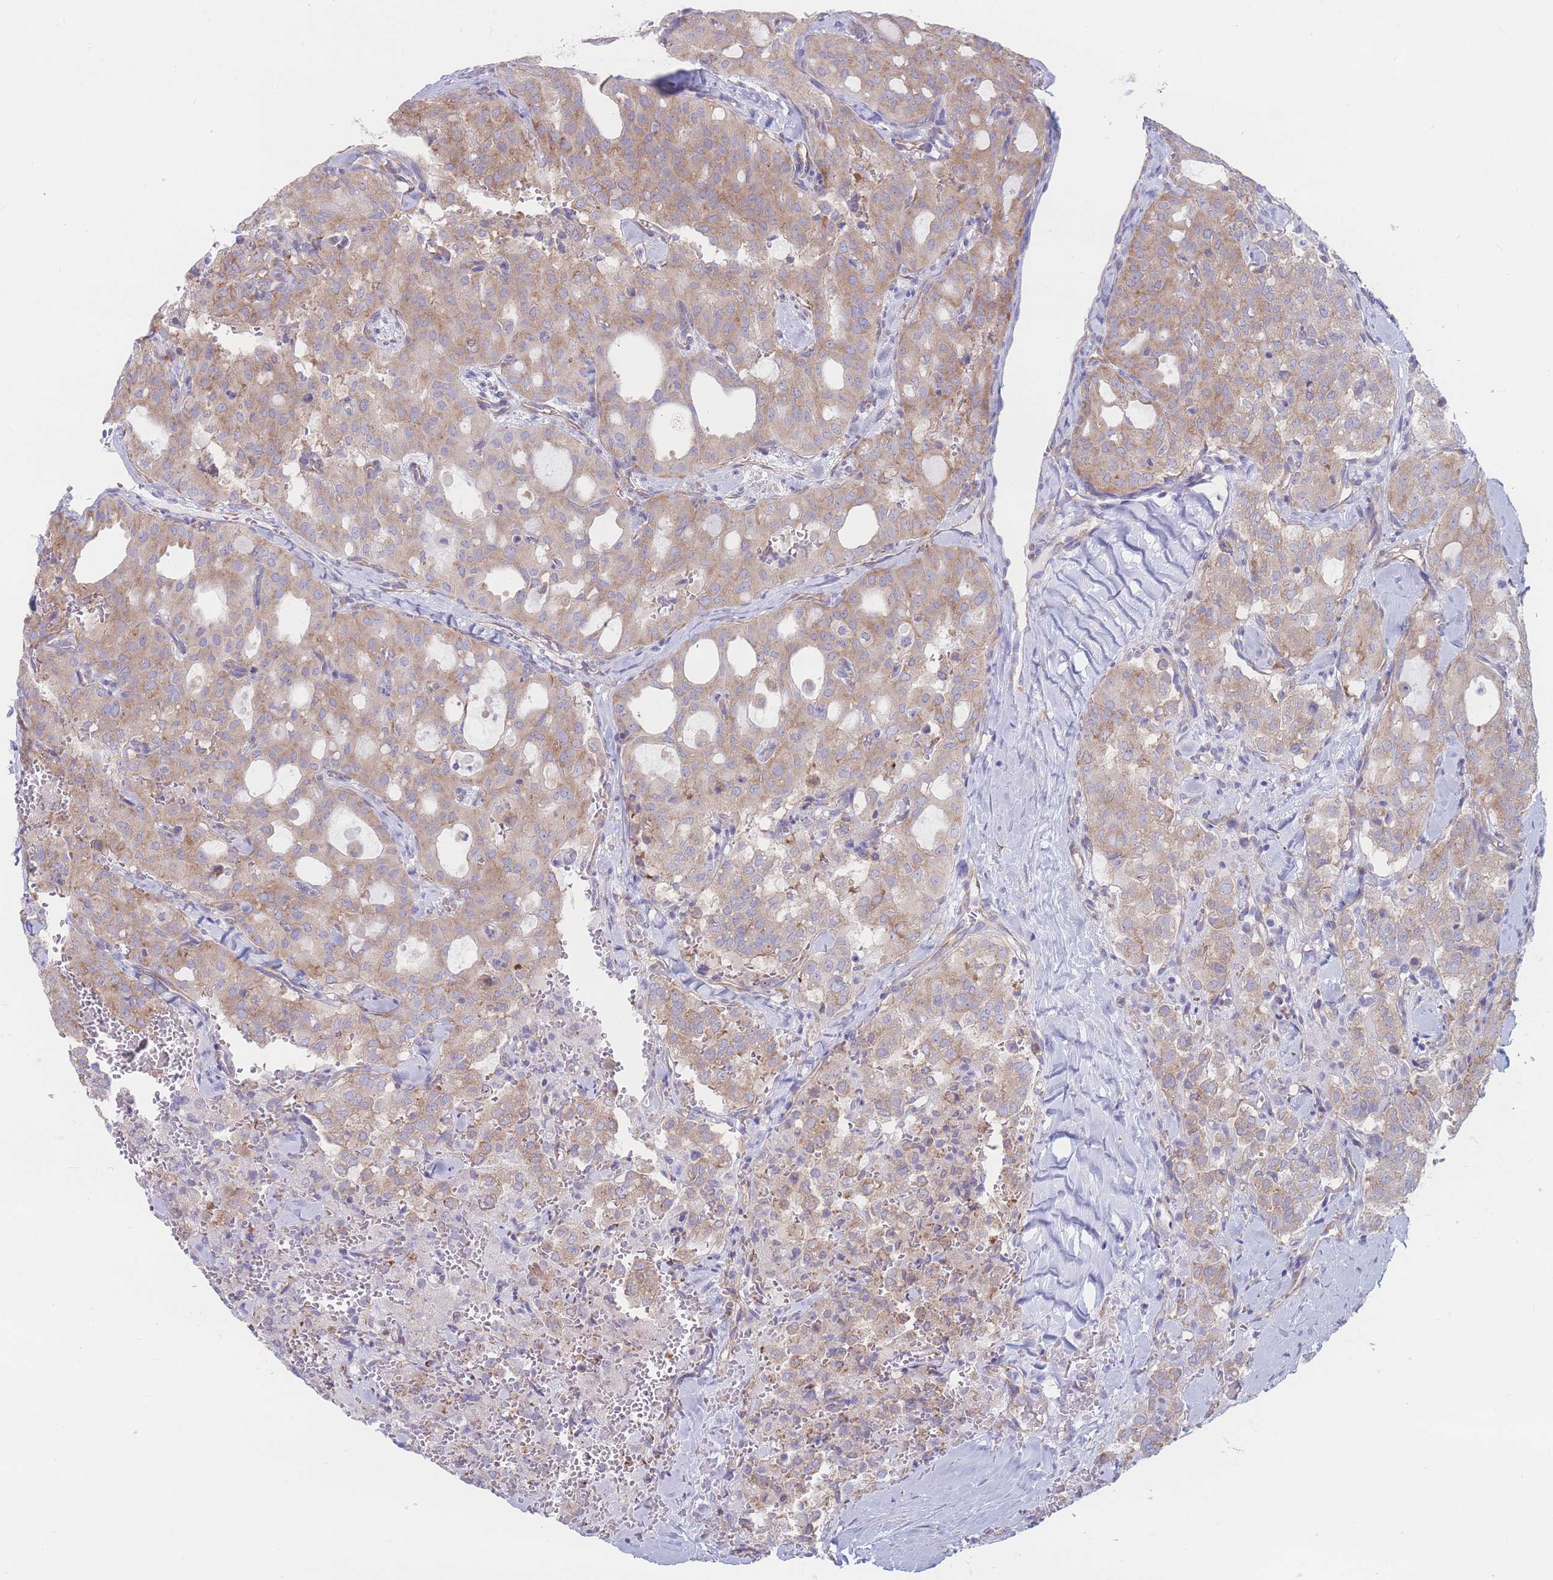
{"staining": {"intensity": "weak", "quantity": ">75%", "location": "cytoplasmic/membranous"}, "tissue": "thyroid cancer", "cell_type": "Tumor cells", "image_type": "cancer", "snomed": [{"axis": "morphology", "description": "Follicular adenoma carcinoma, NOS"}, {"axis": "topography", "description": "Thyroid gland"}], "caption": "Protein staining demonstrates weak cytoplasmic/membranous expression in about >75% of tumor cells in thyroid cancer (follicular adenoma carcinoma). The protein is stained brown, and the nuclei are stained in blue (DAB IHC with brightfield microscopy, high magnification).", "gene": "RPL8", "patient": {"sex": "male", "age": 75}}